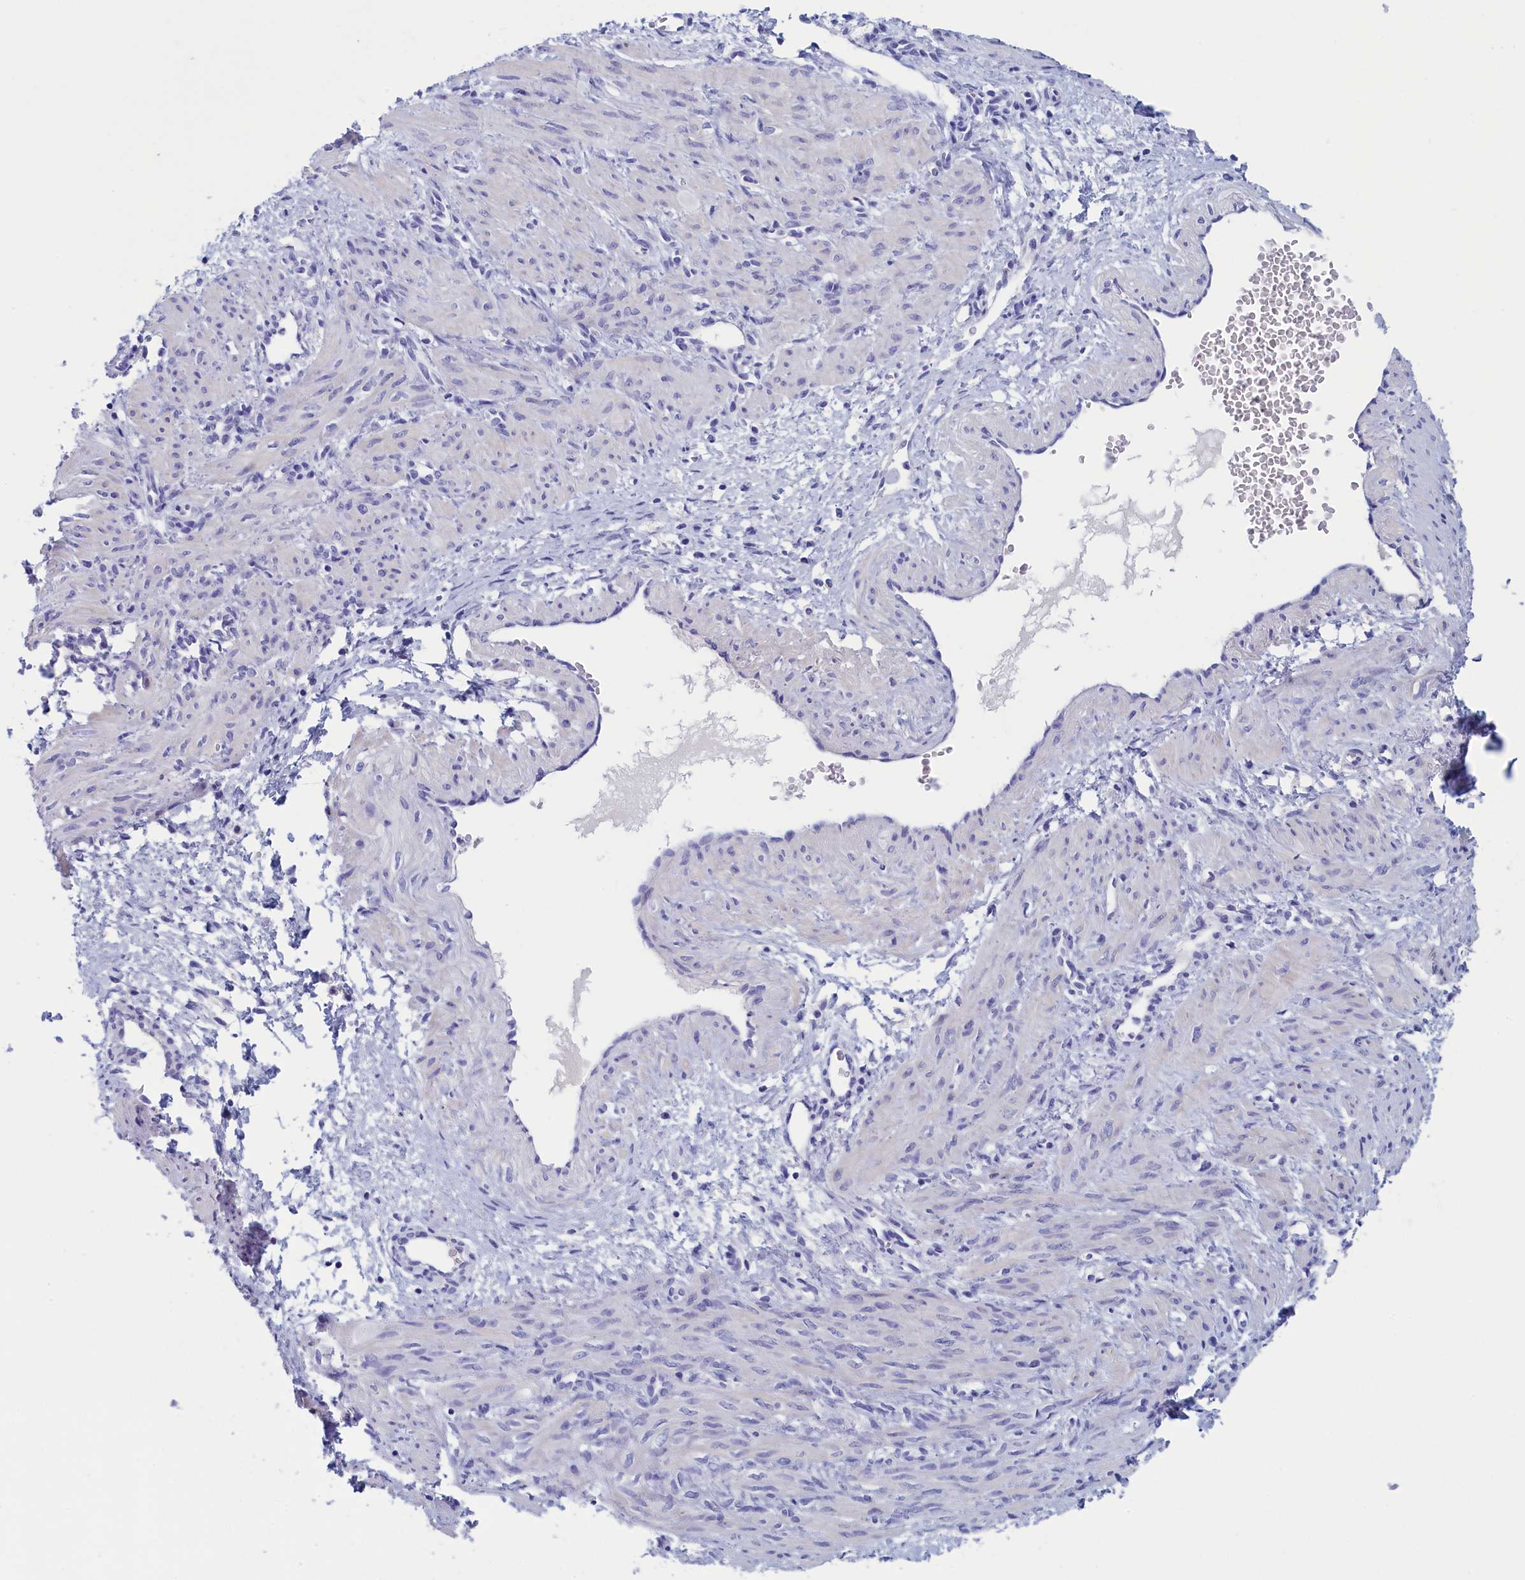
{"staining": {"intensity": "negative", "quantity": "none", "location": "none"}, "tissue": "smooth muscle", "cell_type": "Smooth muscle cells", "image_type": "normal", "snomed": [{"axis": "morphology", "description": "Normal tissue, NOS"}, {"axis": "topography", "description": "Endometrium"}], "caption": "Micrograph shows no protein positivity in smooth muscle cells of normal smooth muscle.", "gene": "ANKRD2", "patient": {"sex": "female", "age": 33}}